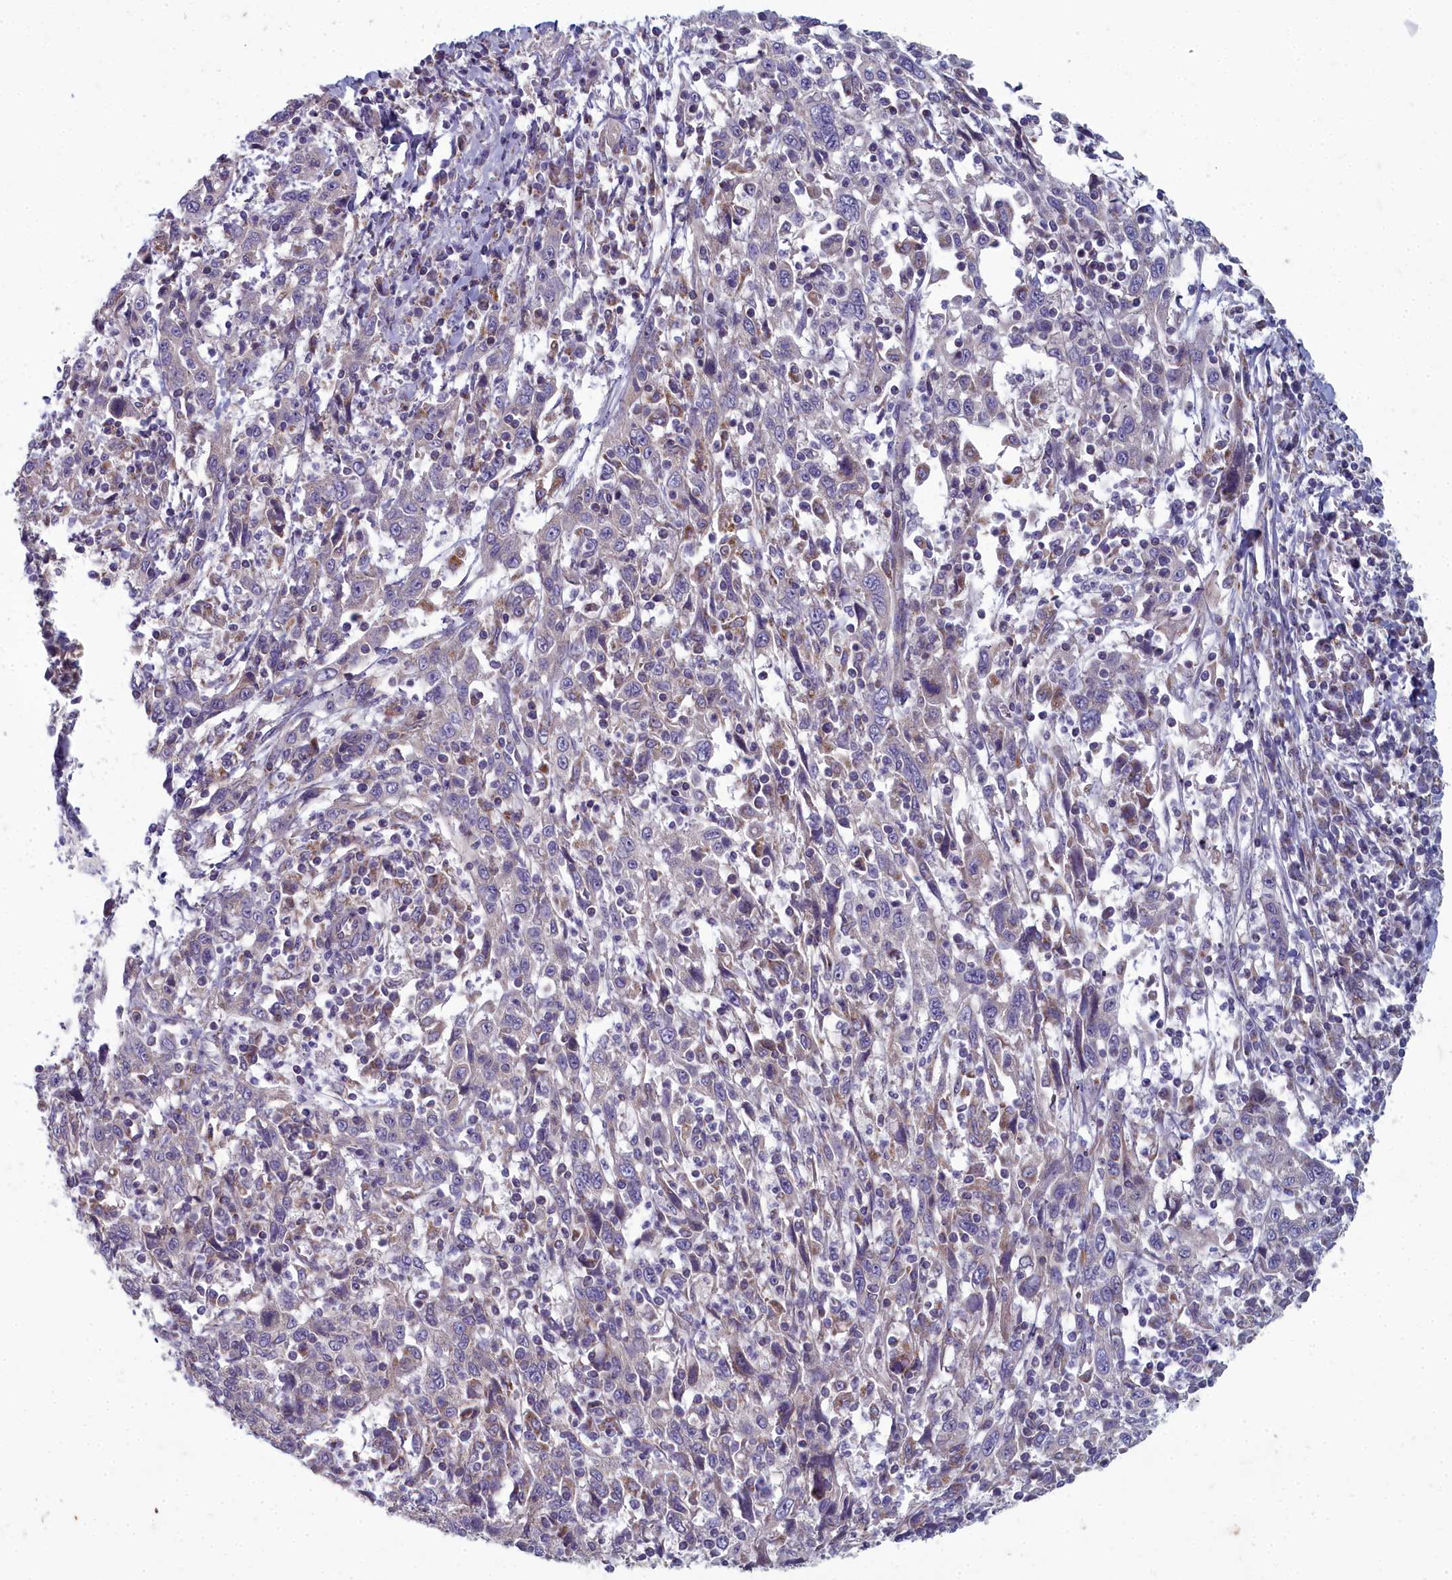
{"staining": {"intensity": "negative", "quantity": "none", "location": "none"}, "tissue": "cervical cancer", "cell_type": "Tumor cells", "image_type": "cancer", "snomed": [{"axis": "morphology", "description": "Squamous cell carcinoma, NOS"}, {"axis": "topography", "description": "Cervix"}], "caption": "Squamous cell carcinoma (cervical) stained for a protein using IHC exhibits no staining tumor cells.", "gene": "INSYN2A", "patient": {"sex": "female", "age": 46}}